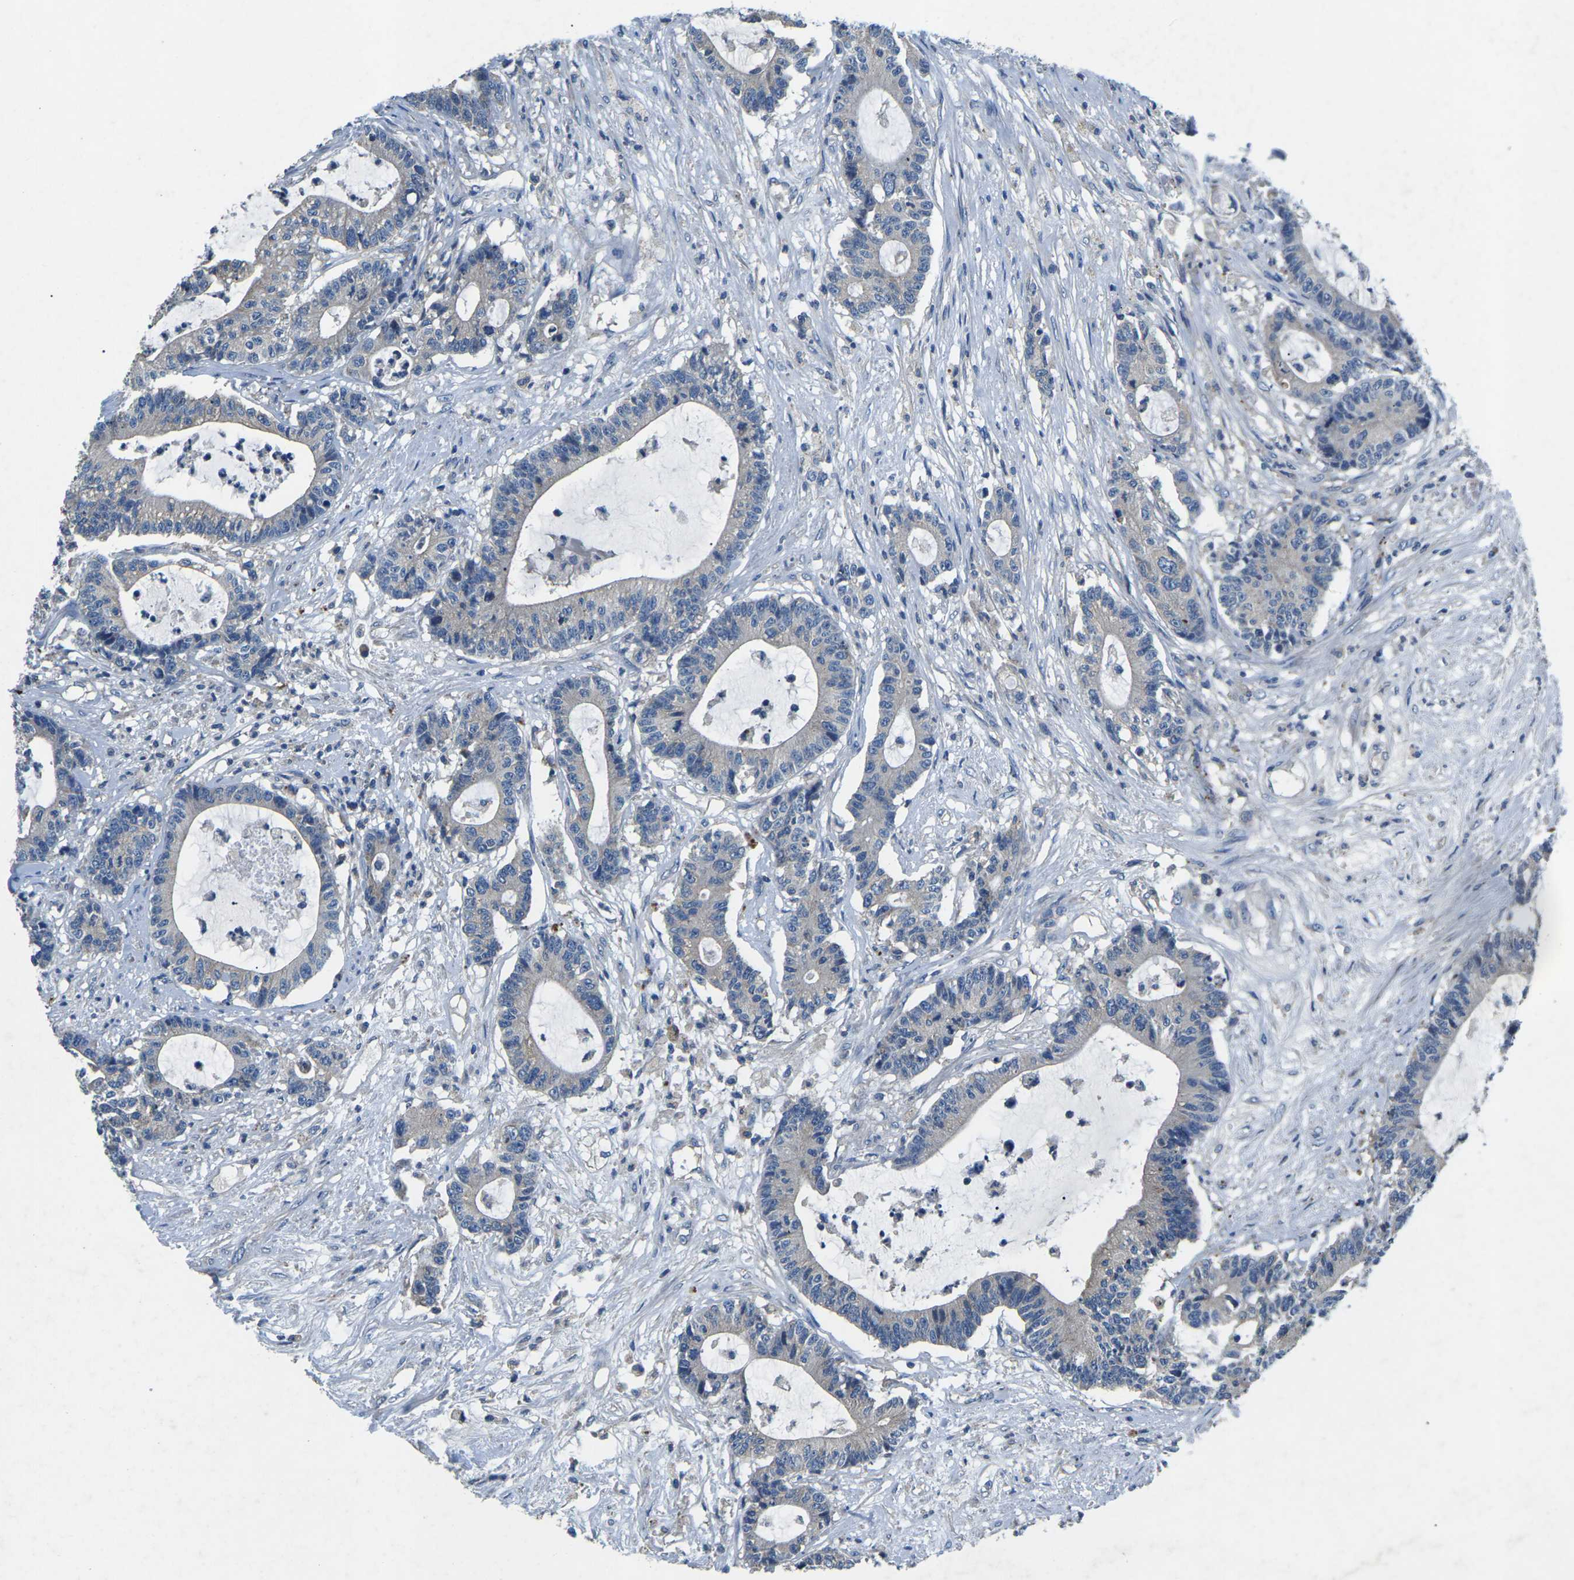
{"staining": {"intensity": "weak", "quantity": "25%-75%", "location": "cytoplasmic/membranous"}, "tissue": "colorectal cancer", "cell_type": "Tumor cells", "image_type": "cancer", "snomed": [{"axis": "morphology", "description": "Adenocarcinoma, NOS"}, {"axis": "topography", "description": "Colon"}], "caption": "This is a micrograph of IHC staining of colorectal cancer (adenocarcinoma), which shows weak positivity in the cytoplasmic/membranous of tumor cells.", "gene": "PDCD6IP", "patient": {"sex": "female", "age": 84}}